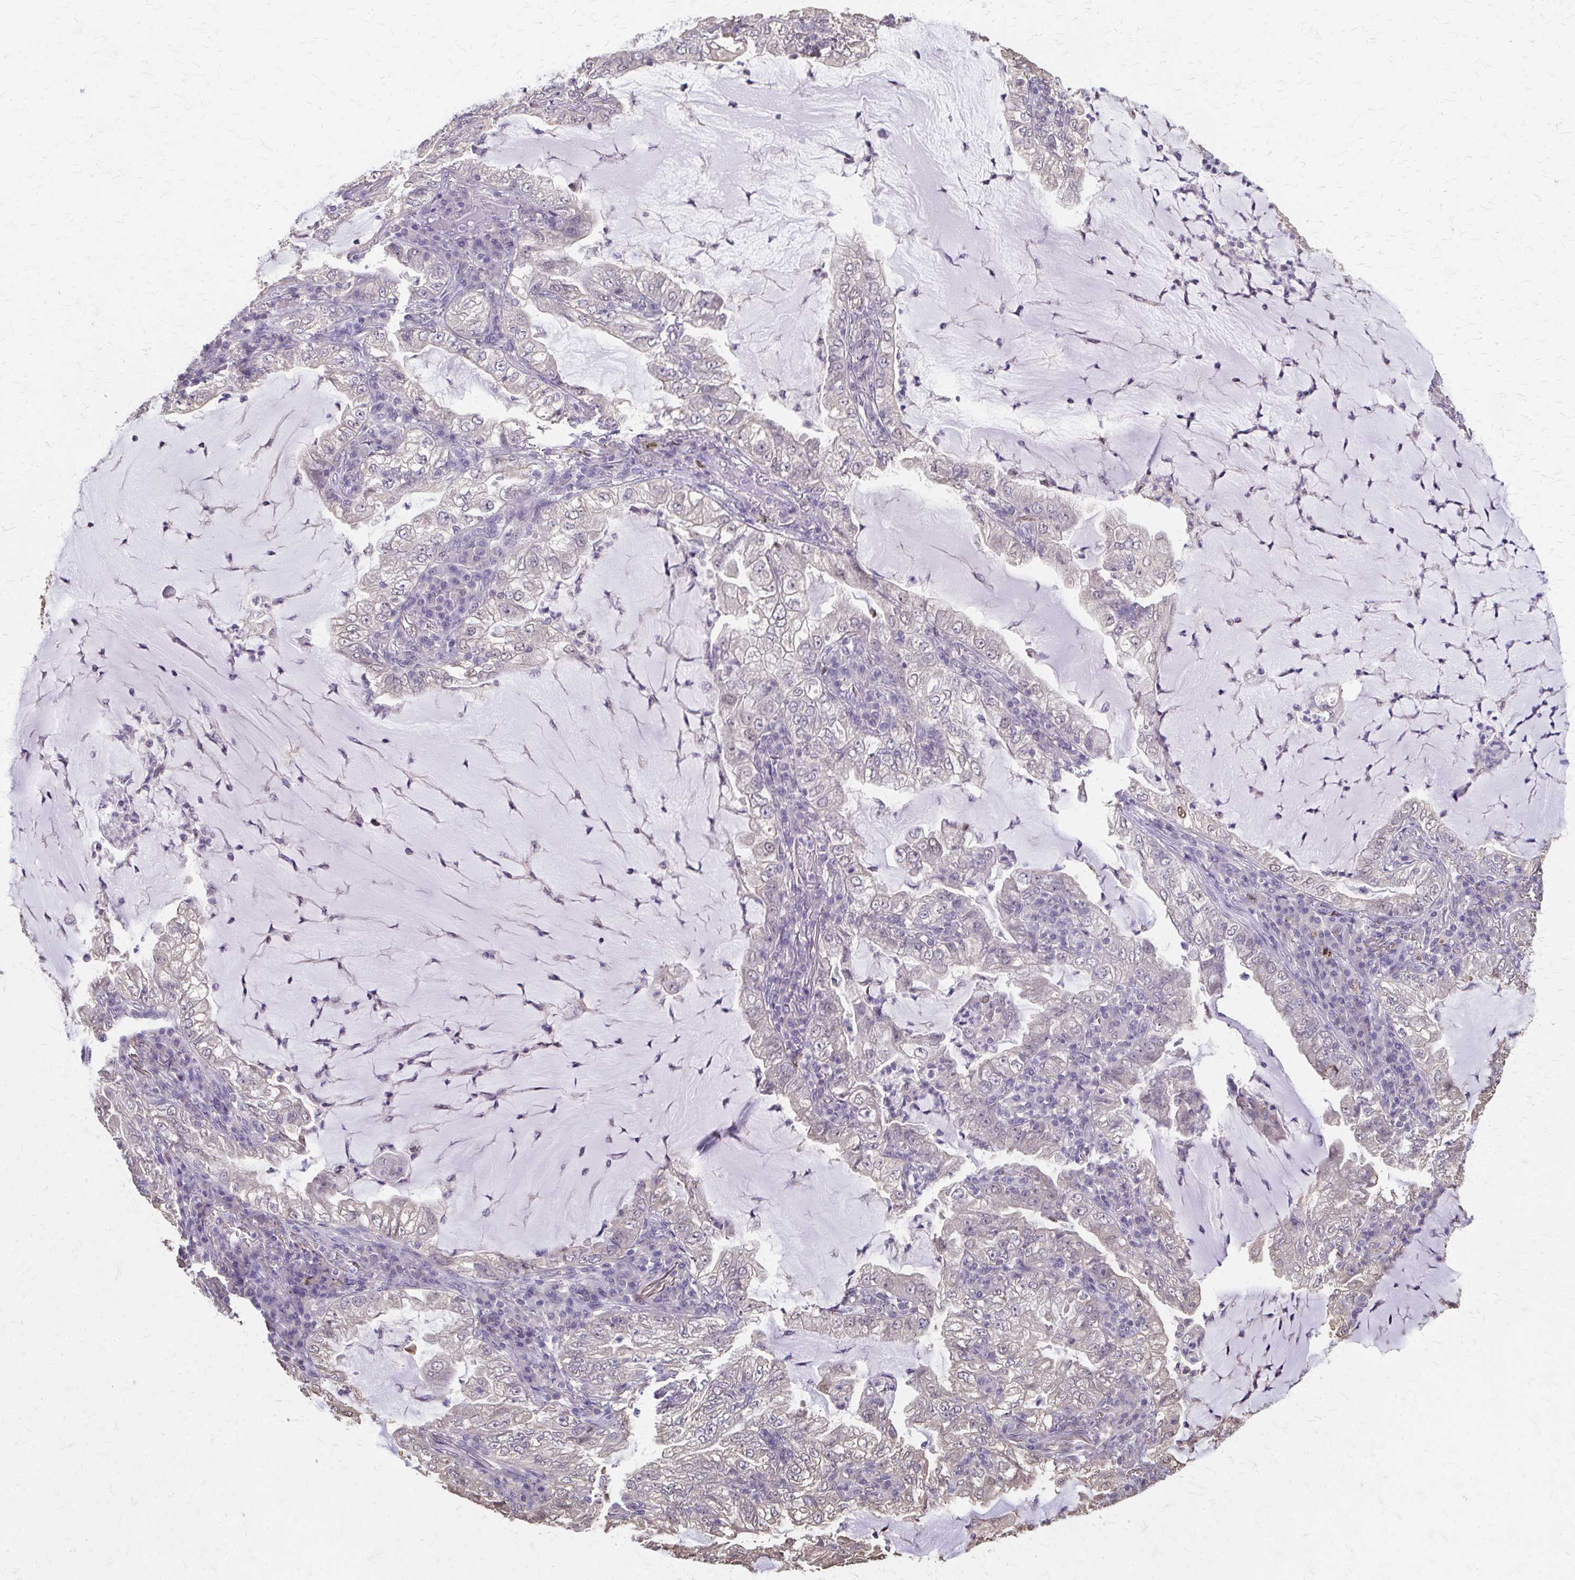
{"staining": {"intensity": "negative", "quantity": "none", "location": "none"}, "tissue": "lung cancer", "cell_type": "Tumor cells", "image_type": "cancer", "snomed": [{"axis": "morphology", "description": "Adenocarcinoma, NOS"}, {"axis": "topography", "description": "Lung"}], "caption": "This is an IHC image of human adenocarcinoma (lung). There is no positivity in tumor cells.", "gene": "RABGAP1L", "patient": {"sex": "female", "age": 73}}